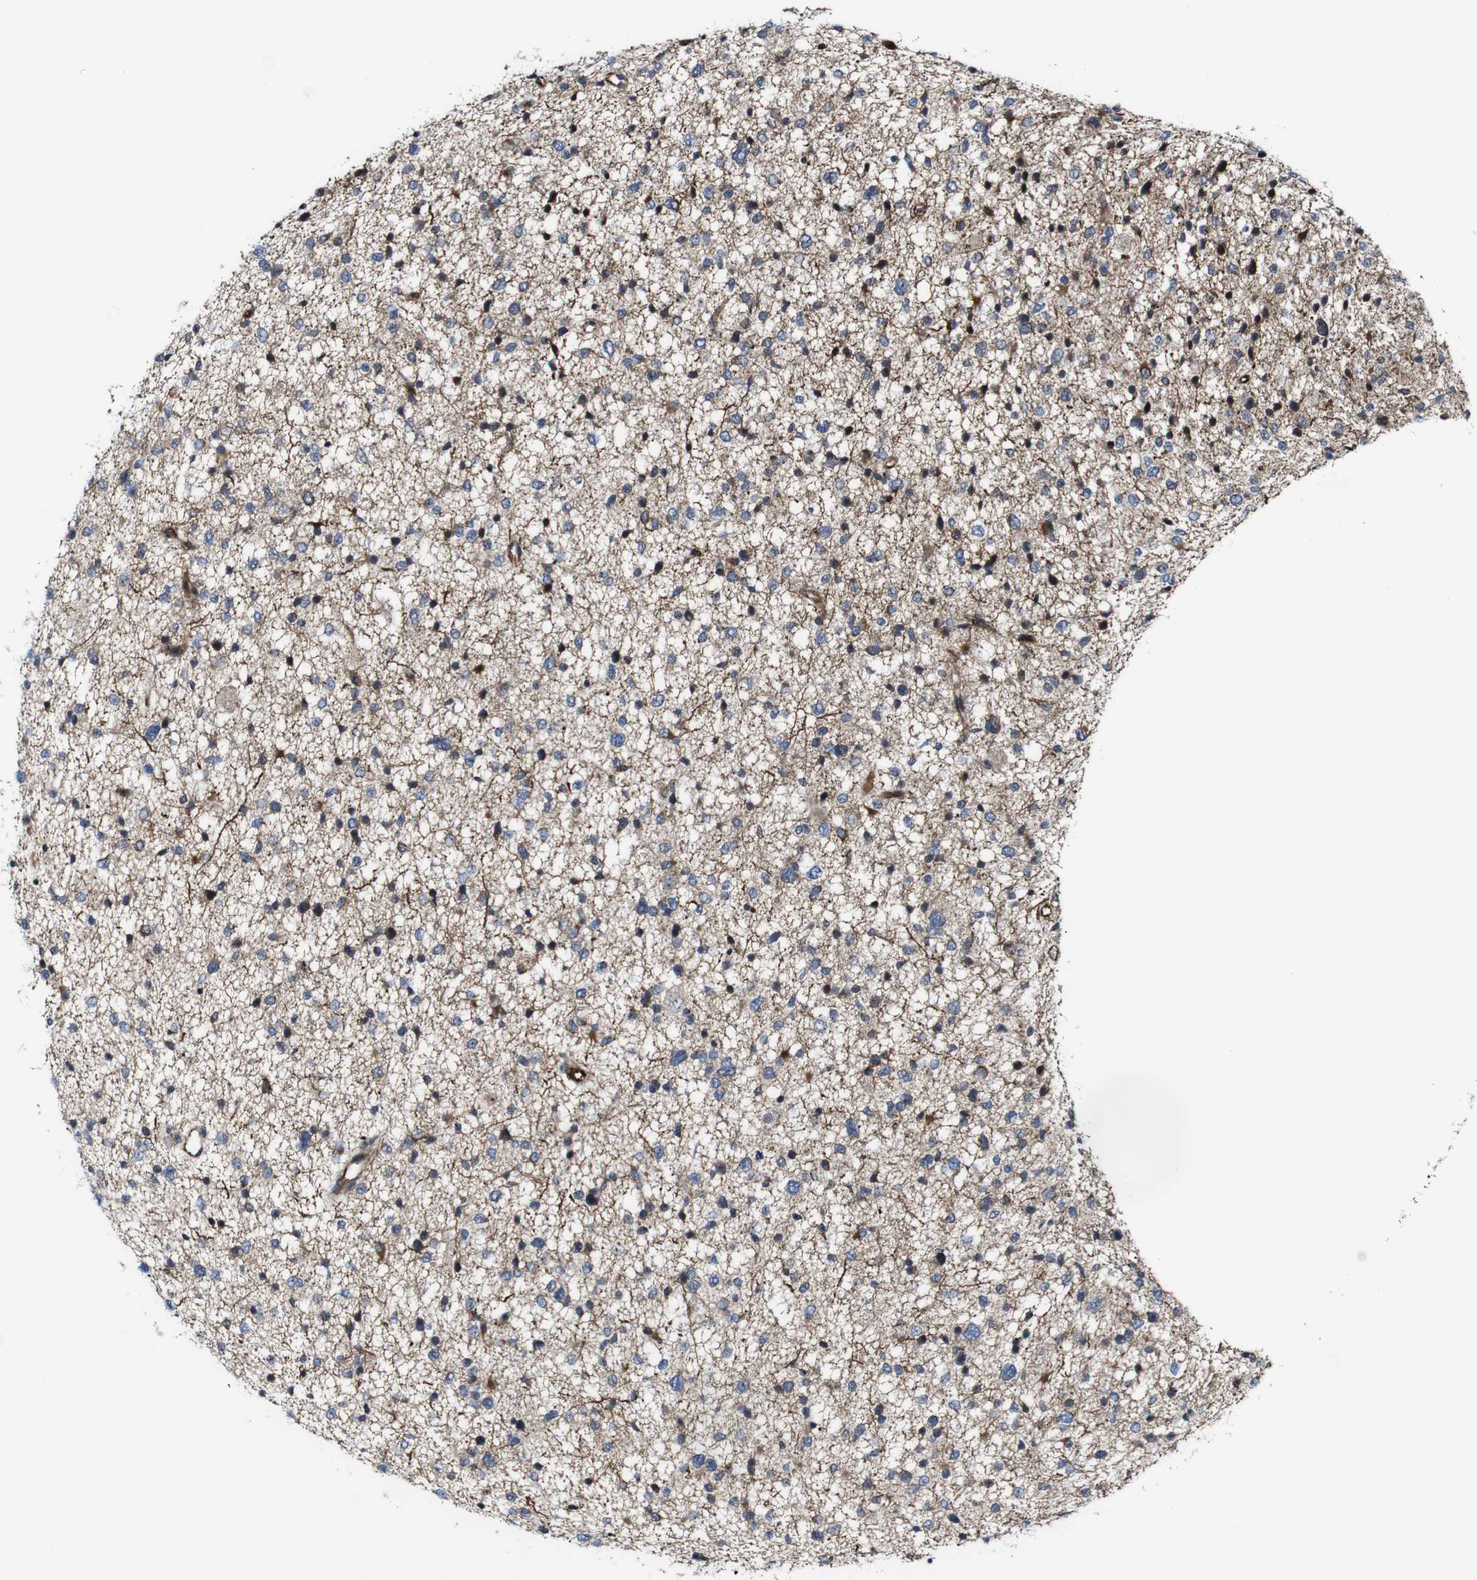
{"staining": {"intensity": "negative", "quantity": "none", "location": "none"}, "tissue": "glioma", "cell_type": "Tumor cells", "image_type": "cancer", "snomed": [{"axis": "morphology", "description": "Glioma, malignant, Low grade"}, {"axis": "topography", "description": "Brain"}], "caption": "Photomicrograph shows no protein positivity in tumor cells of glioma tissue.", "gene": "JAK2", "patient": {"sex": "female", "age": 37}}